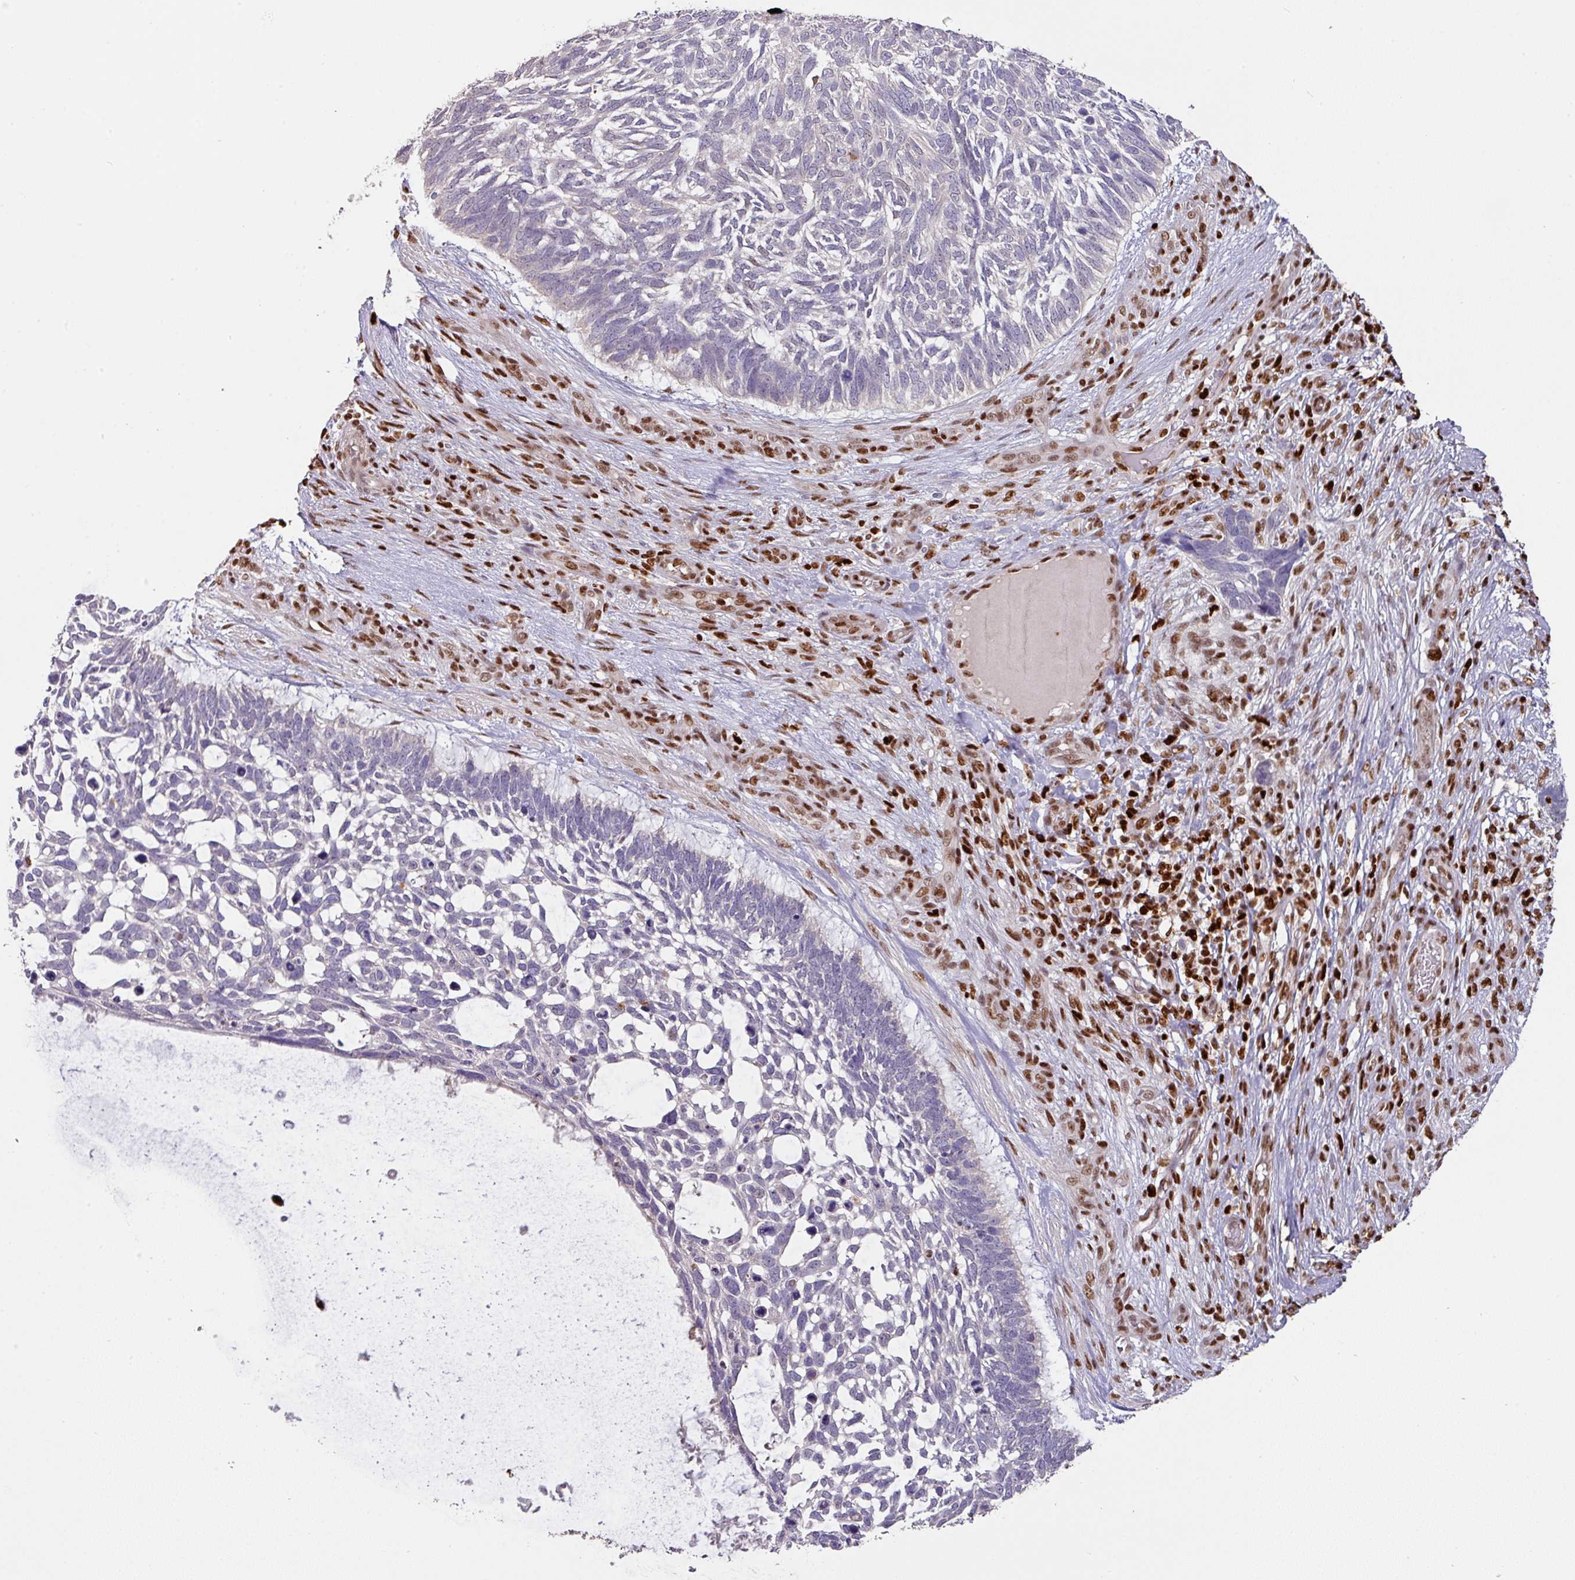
{"staining": {"intensity": "moderate", "quantity": "<25%", "location": "nuclear"}, "tissue": "skin cancer", "cell_type": "Tumor cells", "image_type": "cancer", "snomed": [{"axis": "morphology", "description": "Basal cell carcinoma"}, {"axis": "topography", "description": "Skin"}], "caption": "Moderate nuclear expression is present in approximately <25% of tumor cells in basal cell carcinoma (skin).", "gene": "SAMHD1", "patient": {"sex": "male", "age": 88}}